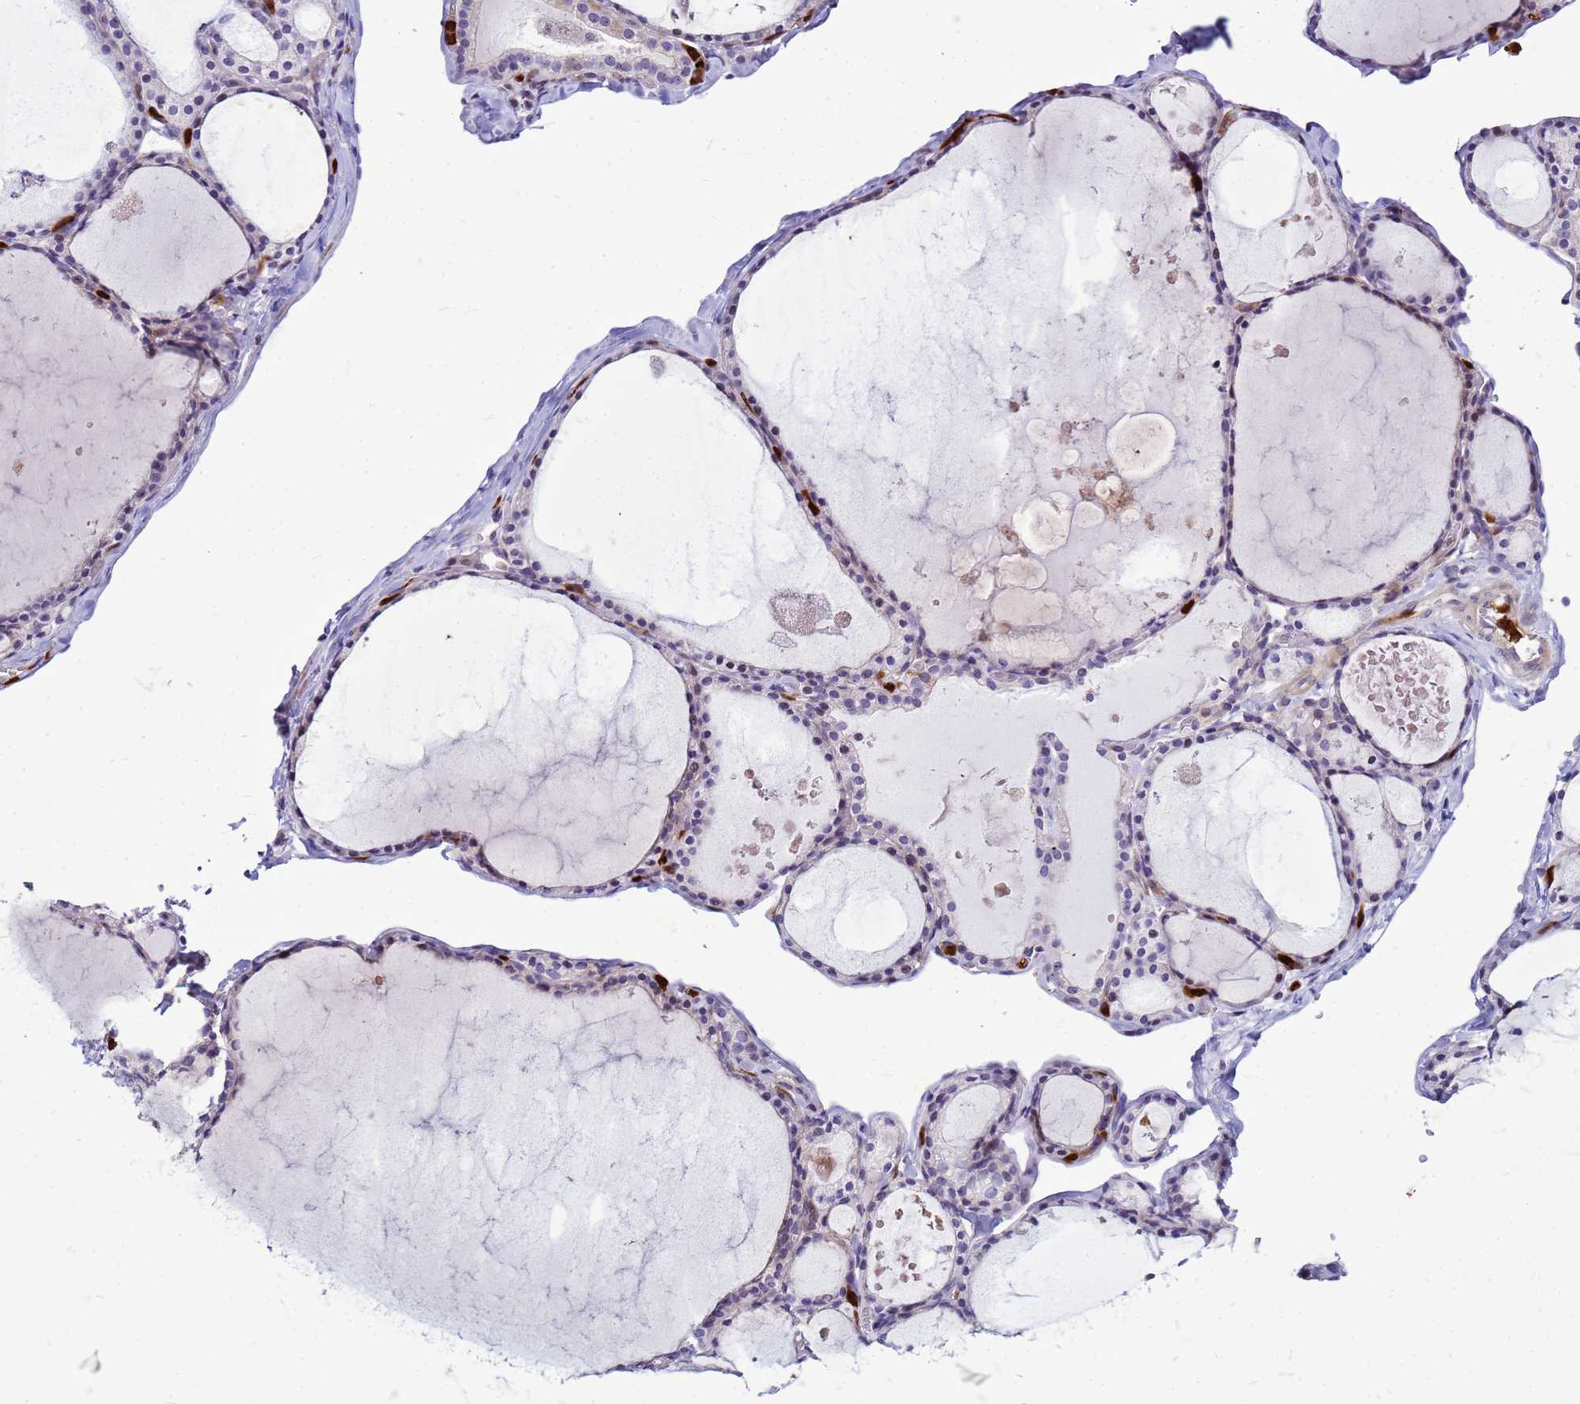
{"staining": {"intensity": "negative", "quantity": "none", "location": "none"}, "tissue": "thyroid gland", "cell_type": "Glandular cells", "image_type": "normal", "snomed": [{"axis": "morphology", "description": "Normal tissue, NOS"}, {"axis": "topography", "description": "Thyroid gland"}], "caption": "Immunohistochemistry (IHC) image of benign thyroid gland: human thyroid gland stained with DAB (3,3'-diaminobenzidine) shows no significant protein expression in glandular cells. (Immunohistochemistry, brightfield microscopy, high magnification).", "gene": "VPS4B", "patient": {"sex": "male", "age": 56}}